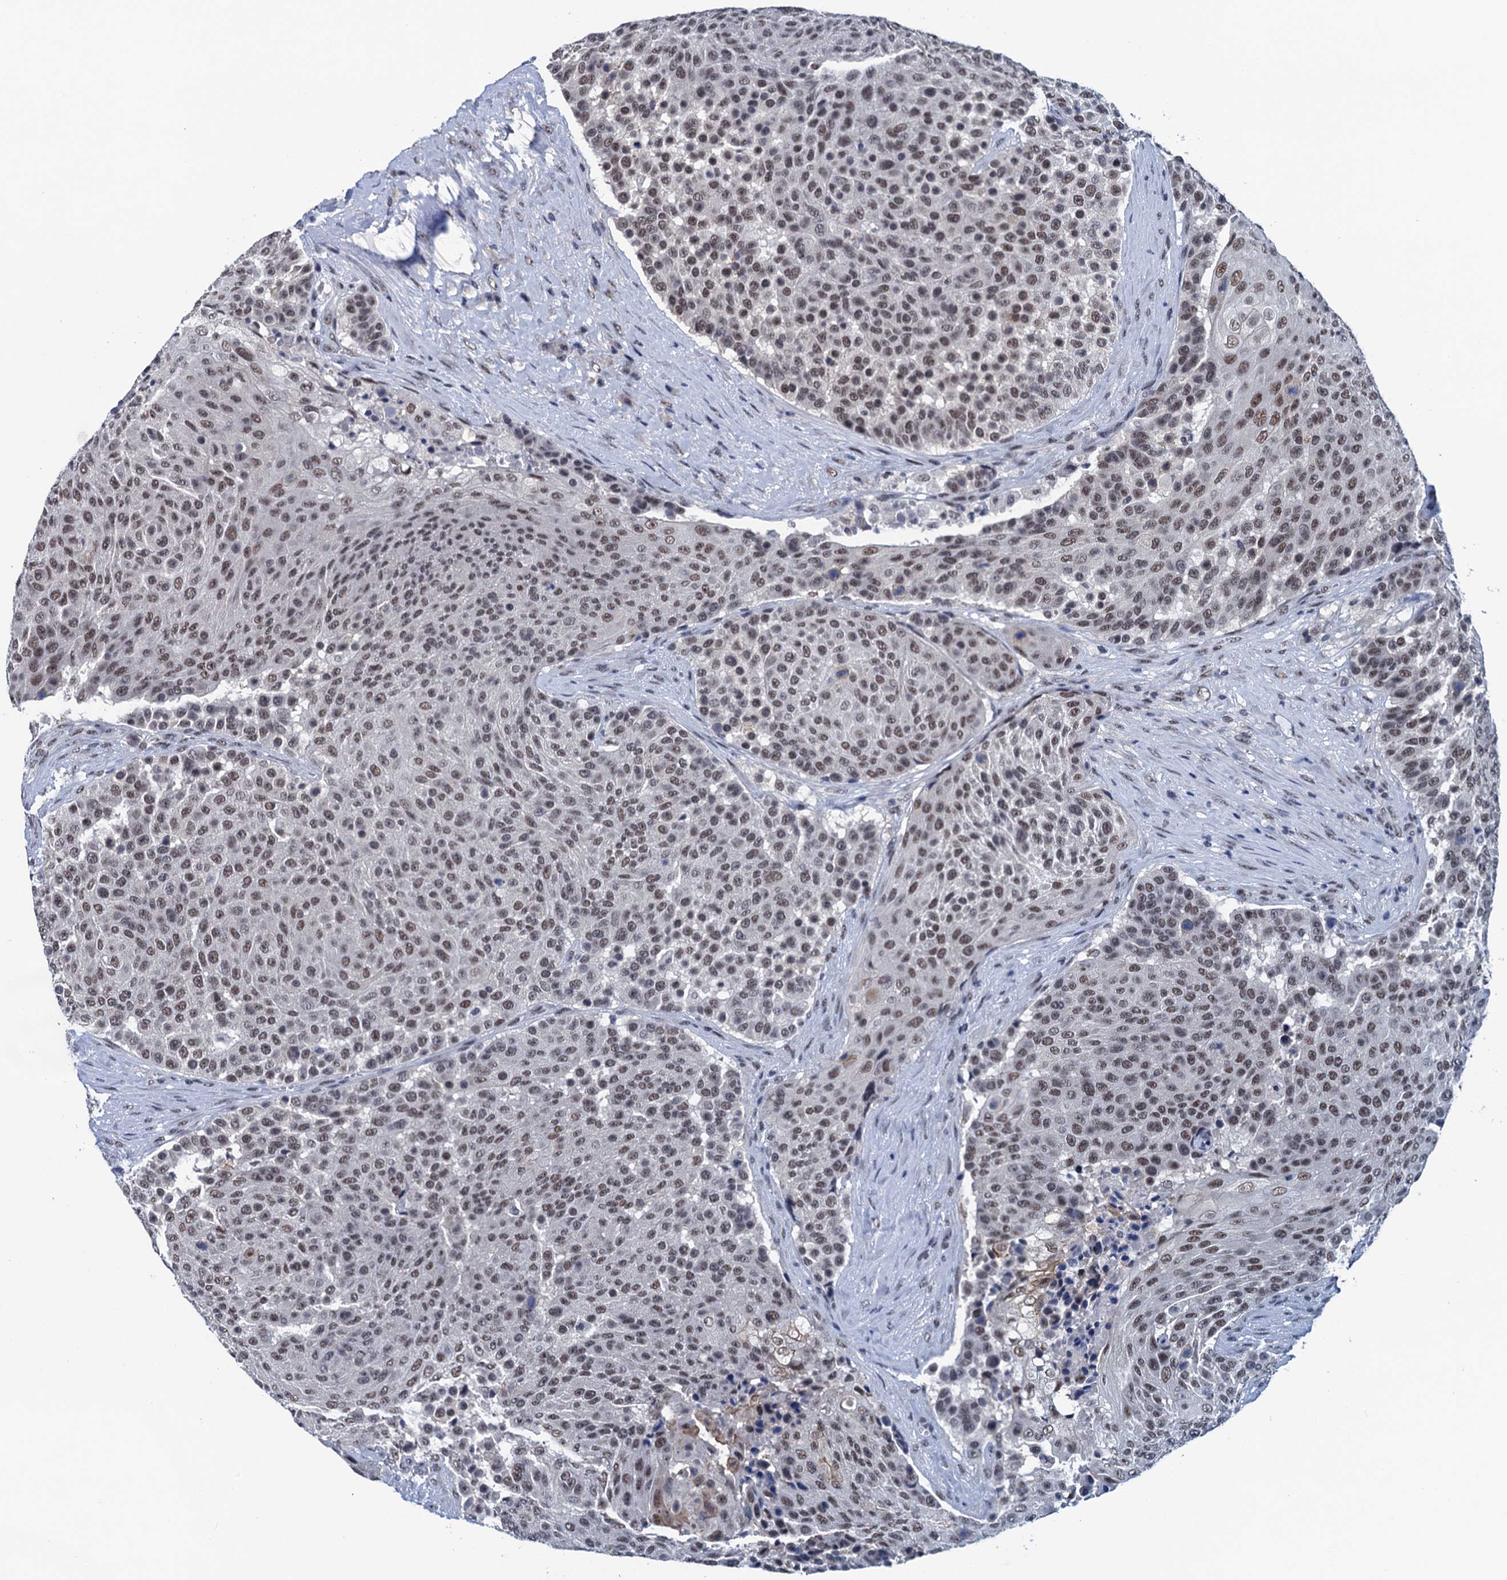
{"staining": {"intensity": "moderate", "quantity": ">75%", "location": "nuclear"}, "tissue": "urothelial cancer", "cell_type": "Tumor cells", "image_type": "cancer", "snomed": [{"axis": "morphology", "description": "Urothelial carcinoma, High grade"}, {"axis": "topography", "description": "Urinary bladder"}], "caption": "IHC image of human urothelial cancer stained for a protein (brown), which exhibits medium levels of moderate nuclear staining in about >75% of tumor cells.", "gene": "FNBP4", "patient": {"sex": "female", "age": 63}}